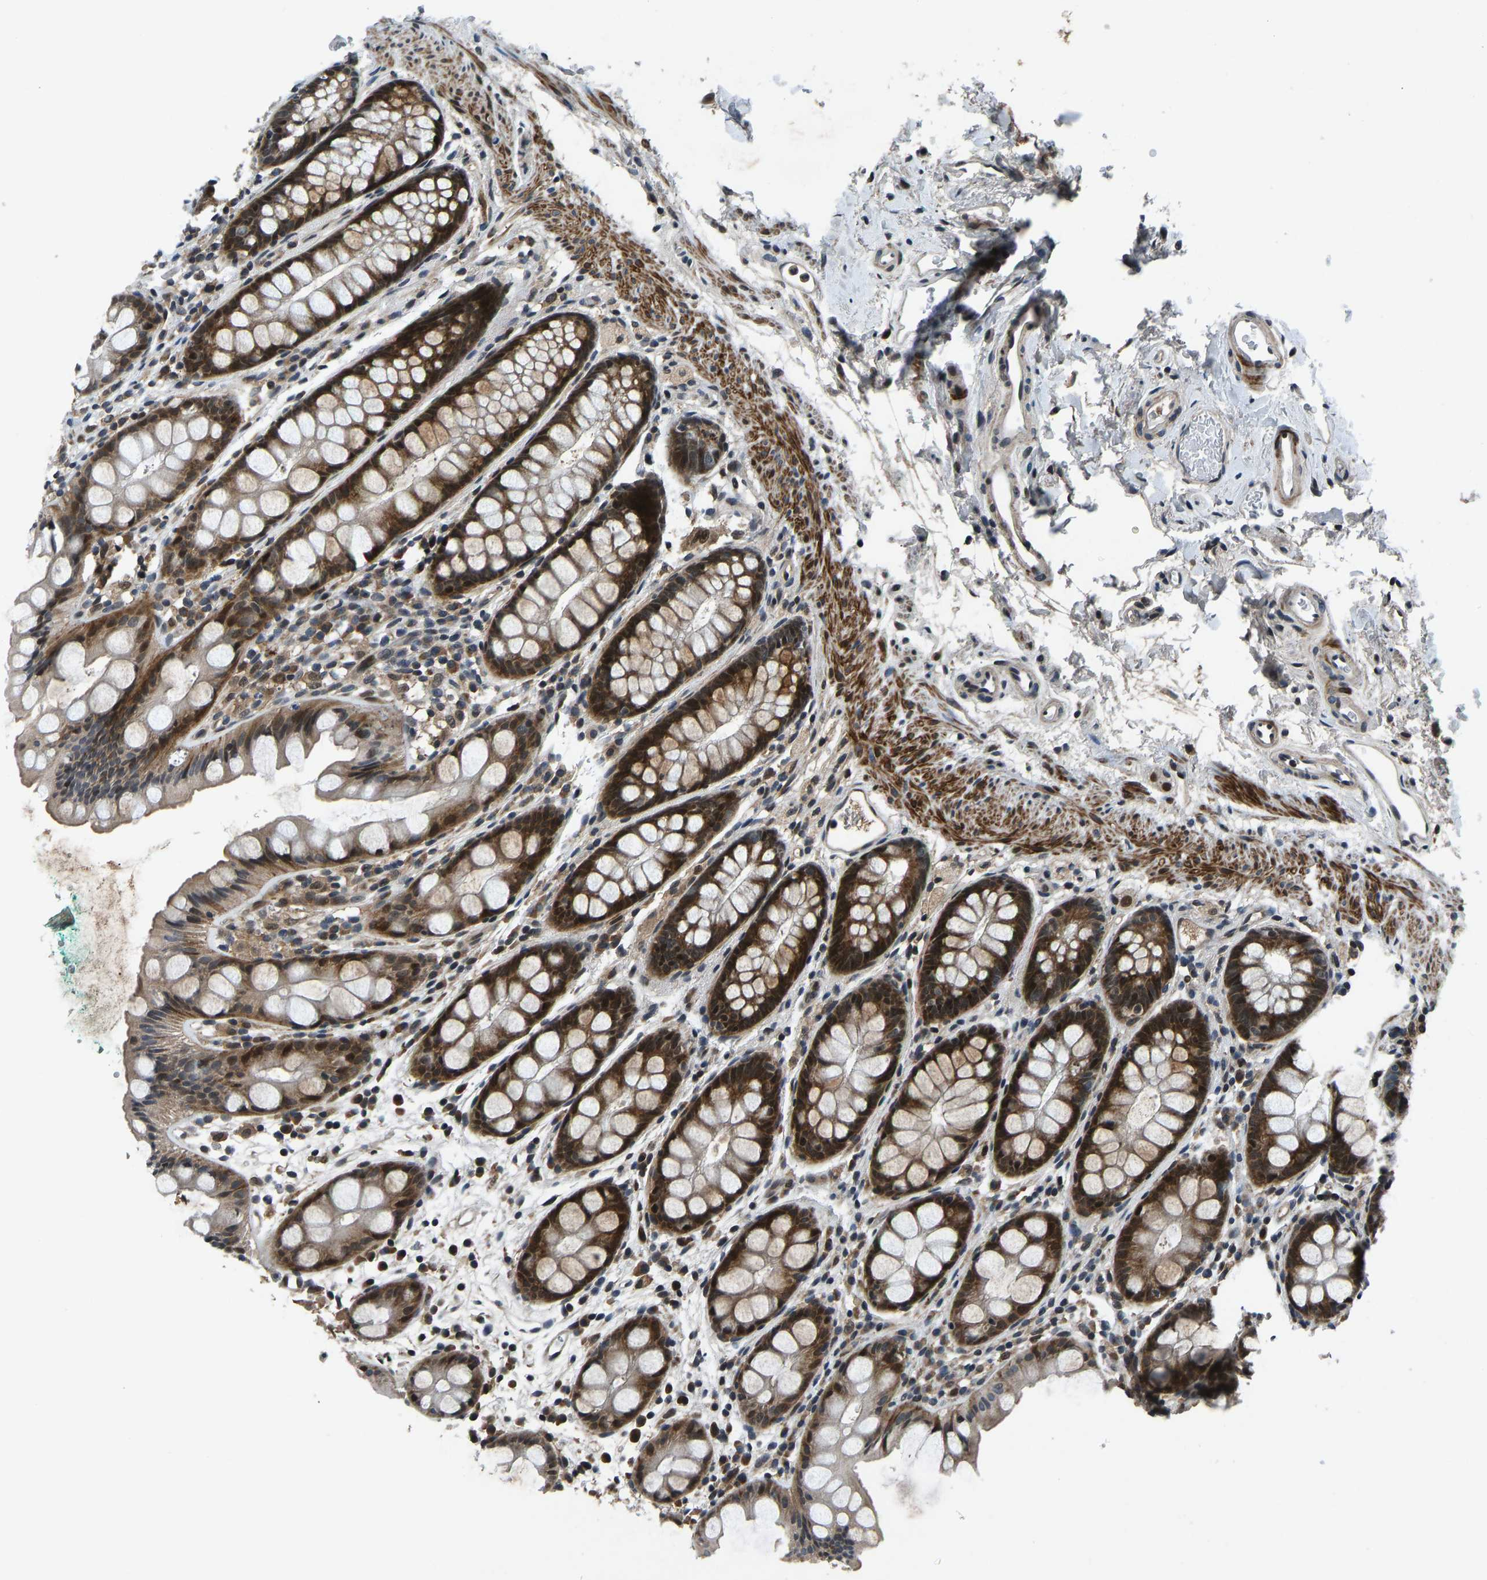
{"staining": {"intensity": "strong", "quantity": ">75%", "location": "cytoplasmic/membranous,nuclear"}, "tissue": "rectum", "cell_type": "Glandular cells", "image_type": "normal", "snomed": [{"axis": "morphology", "description": "Normal tissue, NOS"}, {"axis": "topography", "description": "Rectum"}], "caption": "IHC photomicrograph of unremarkable rectum stained for a protein (brown), which displays high levels of strong cytoplasmic/membranous,nuclear staining in about >75% of glandular cells.", "gene": "RLIM", "patient": {"sex": "female", "age": 65}}